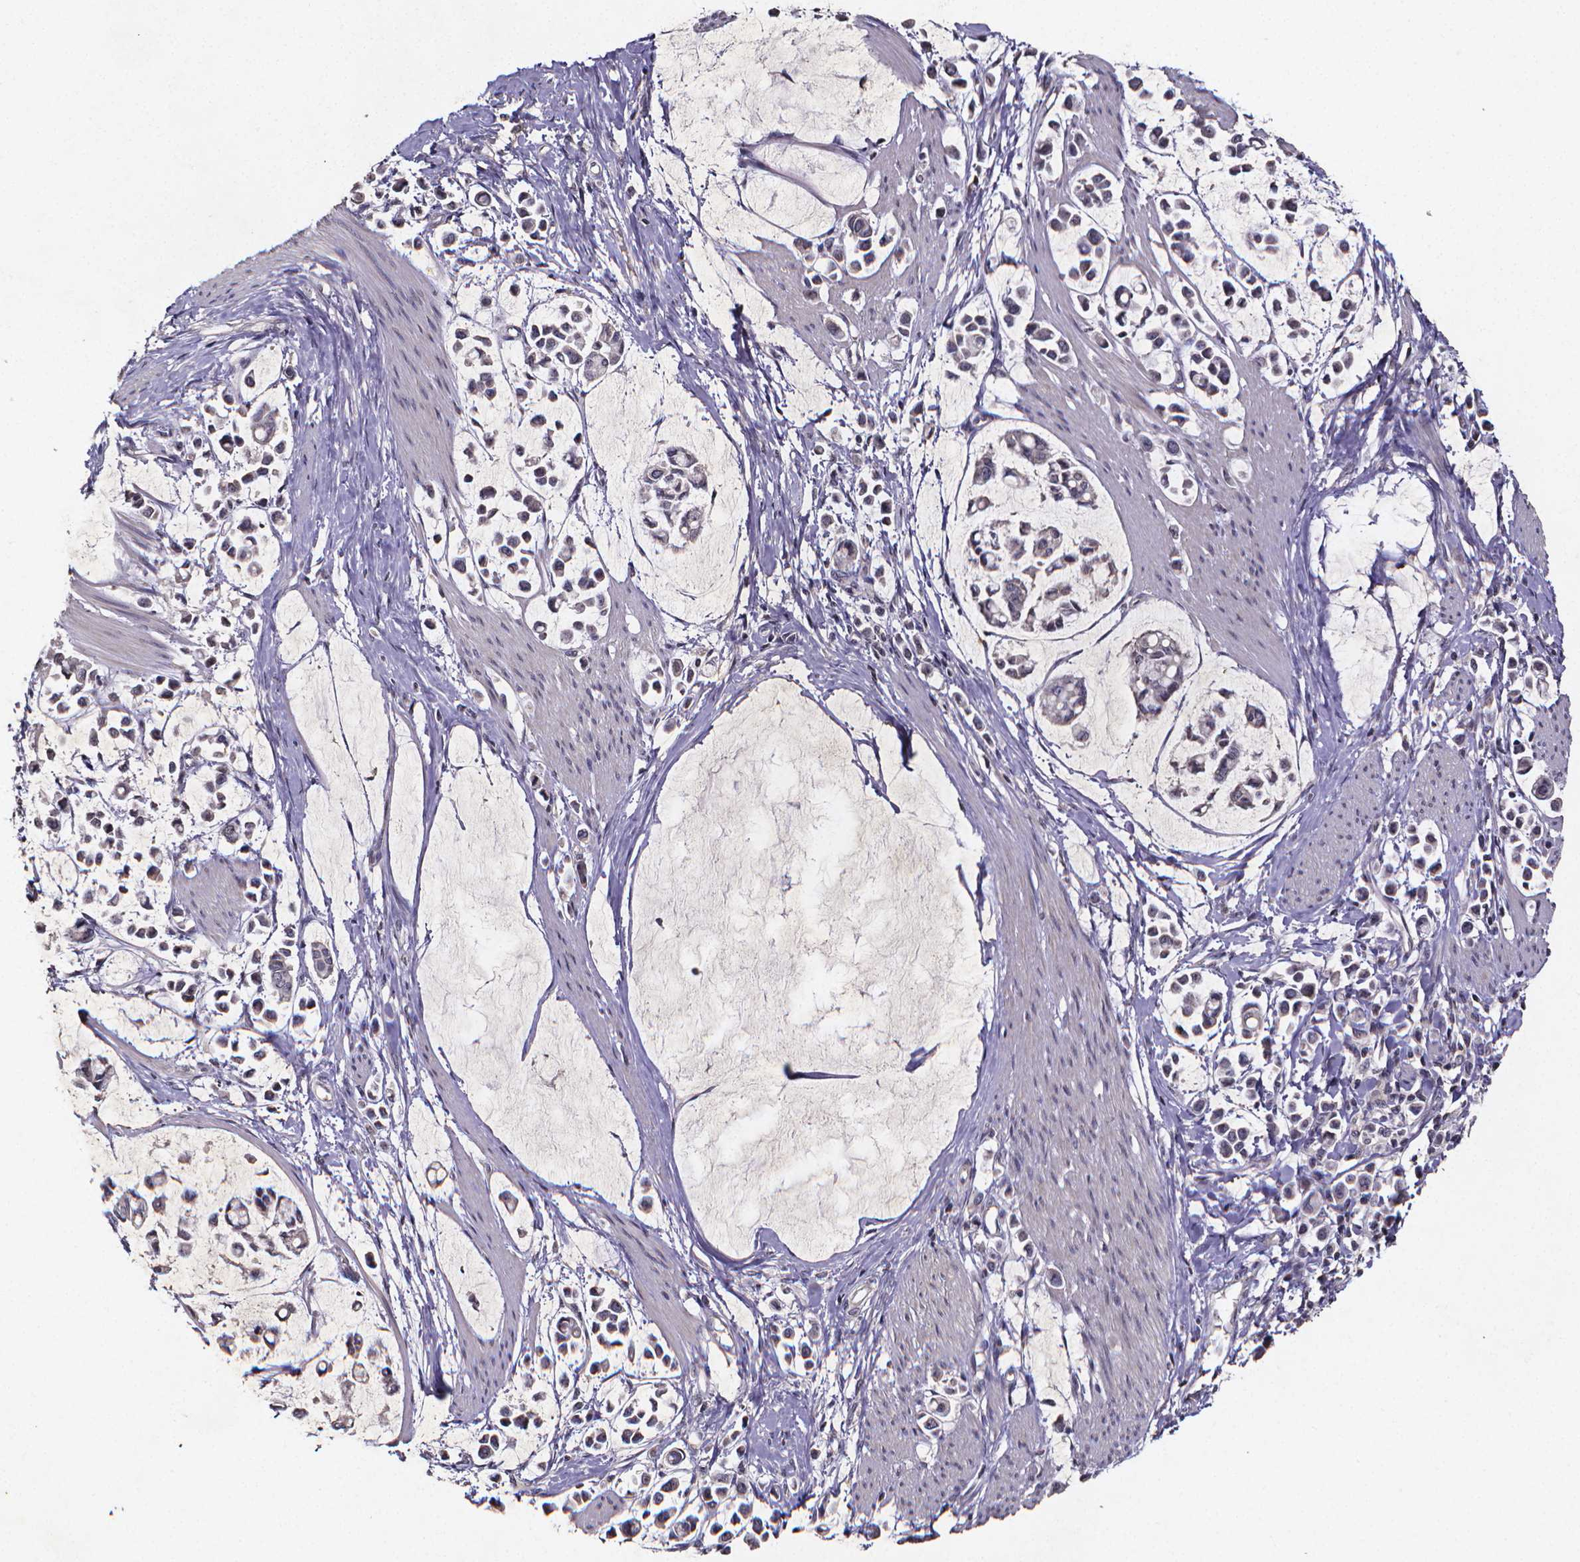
{"staining": {"intensity": "negative", "quantity": "none", "location": "none"}, "tissue": "stomach cancer", "cell_type": "Tumor cells", "image_type": "cancer", "snomed": [{"axis": "morphology", "description": "Adenocarcinoma, NOS"}, {"axis": "topography", "description": "Stomach"}], "caption": "The photomicrograph reveals no staining of tumor cells in stomach adenocarcinoma.", "gene": "TP73", "patient": {"sex": "male", "age": 82}}